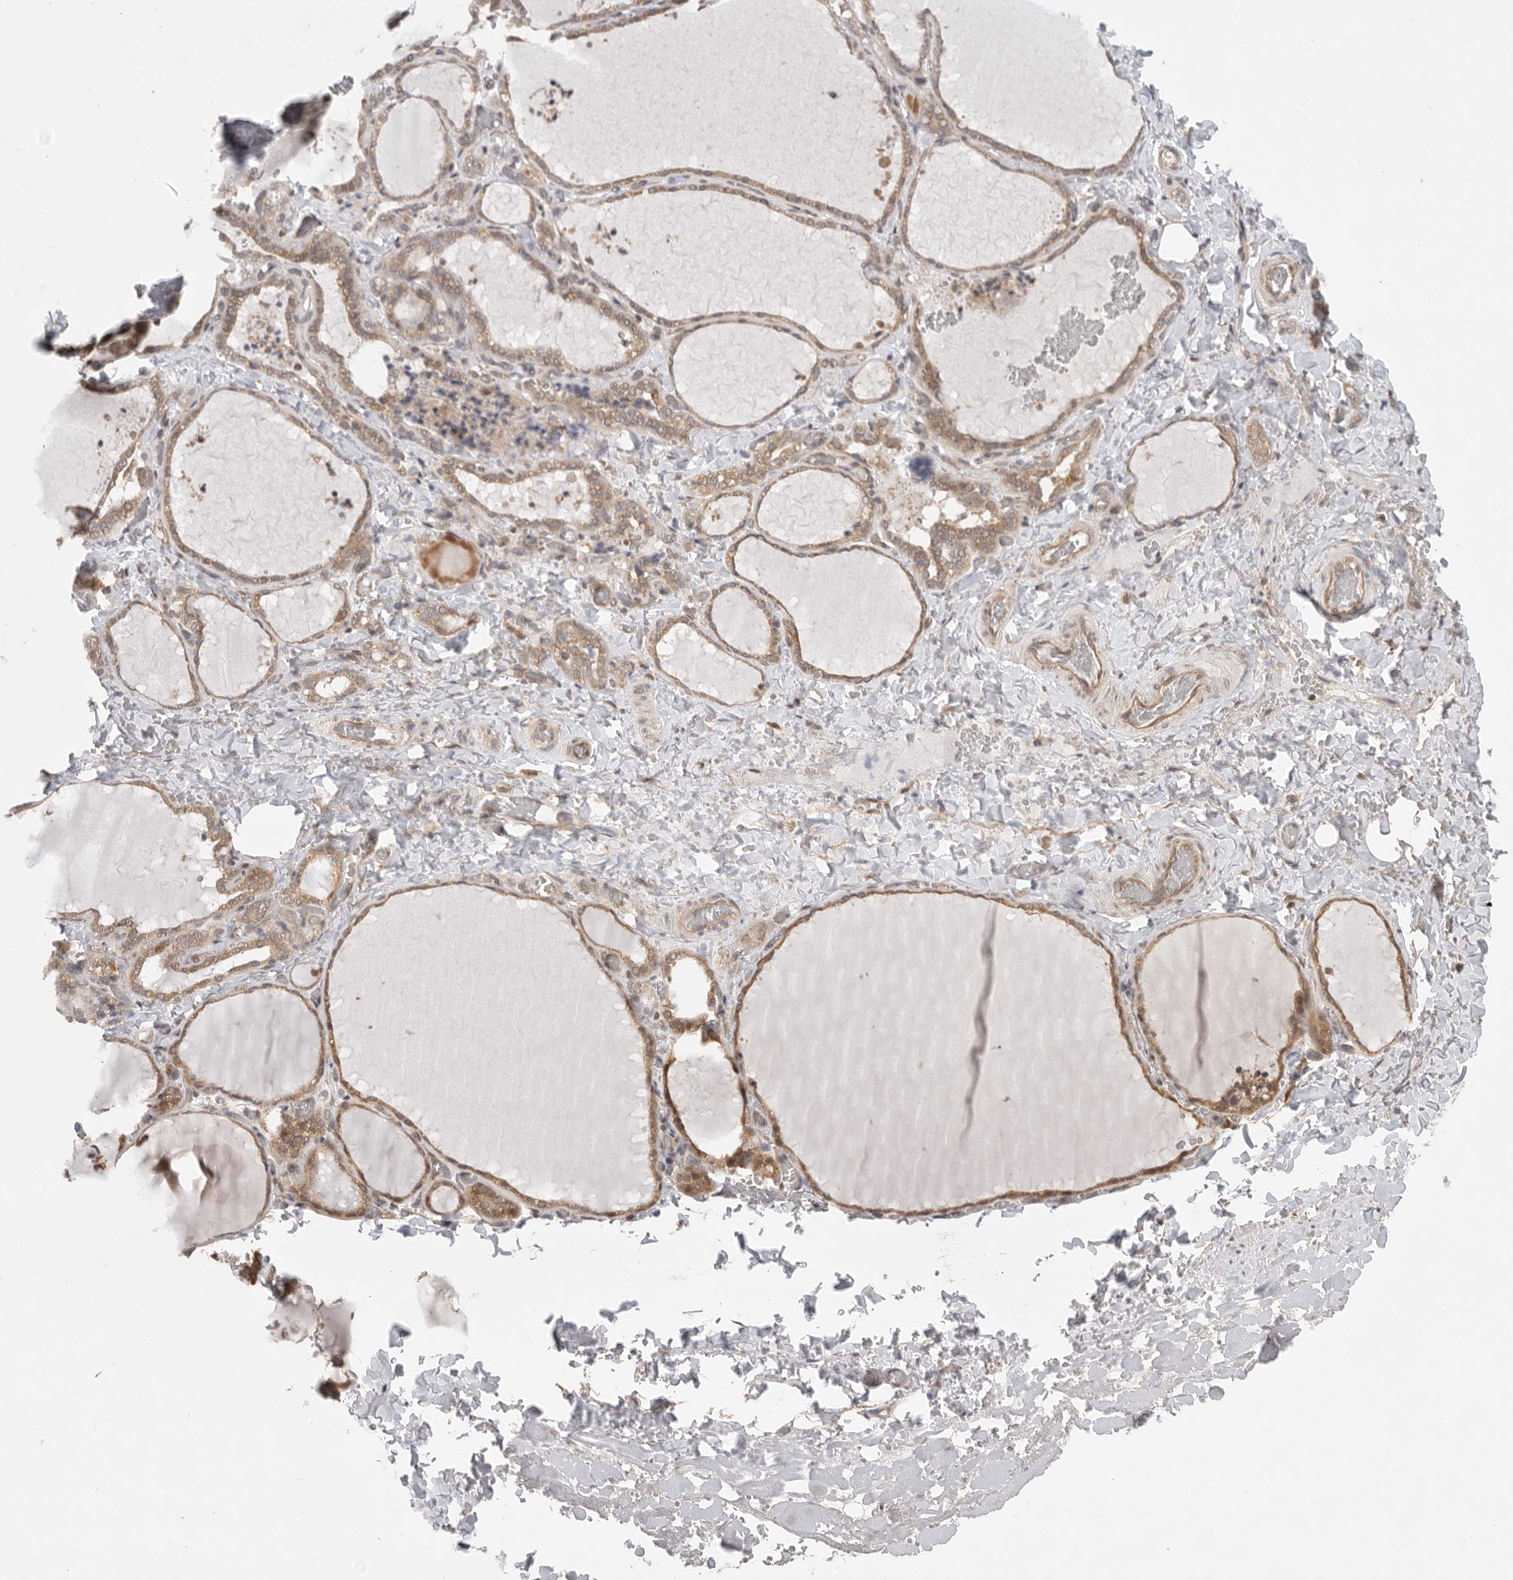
{"staining": {"intensity": "moderate", "quantity": ">75%", "location": "cytoplasmic/membranous"}, "tissue": "thyroid gland", "cell_type": "Glandular cells", "image_type": "normal", "snomed": [{"axis": "morphology", "description": "Normal tissue, NOS"}, {"axis": "topography", "description": "Thyroid gland"}], "caption": "Immunohistochemistry micrograph of normal human thyroid gland stained for a protein (brown), which demonstrates medium levels of moderate cytoplasmic/membranous expression in about >75% of glandular cells.", "gene": "VPS50", "patient": {"sex": "female", "age": 22}}